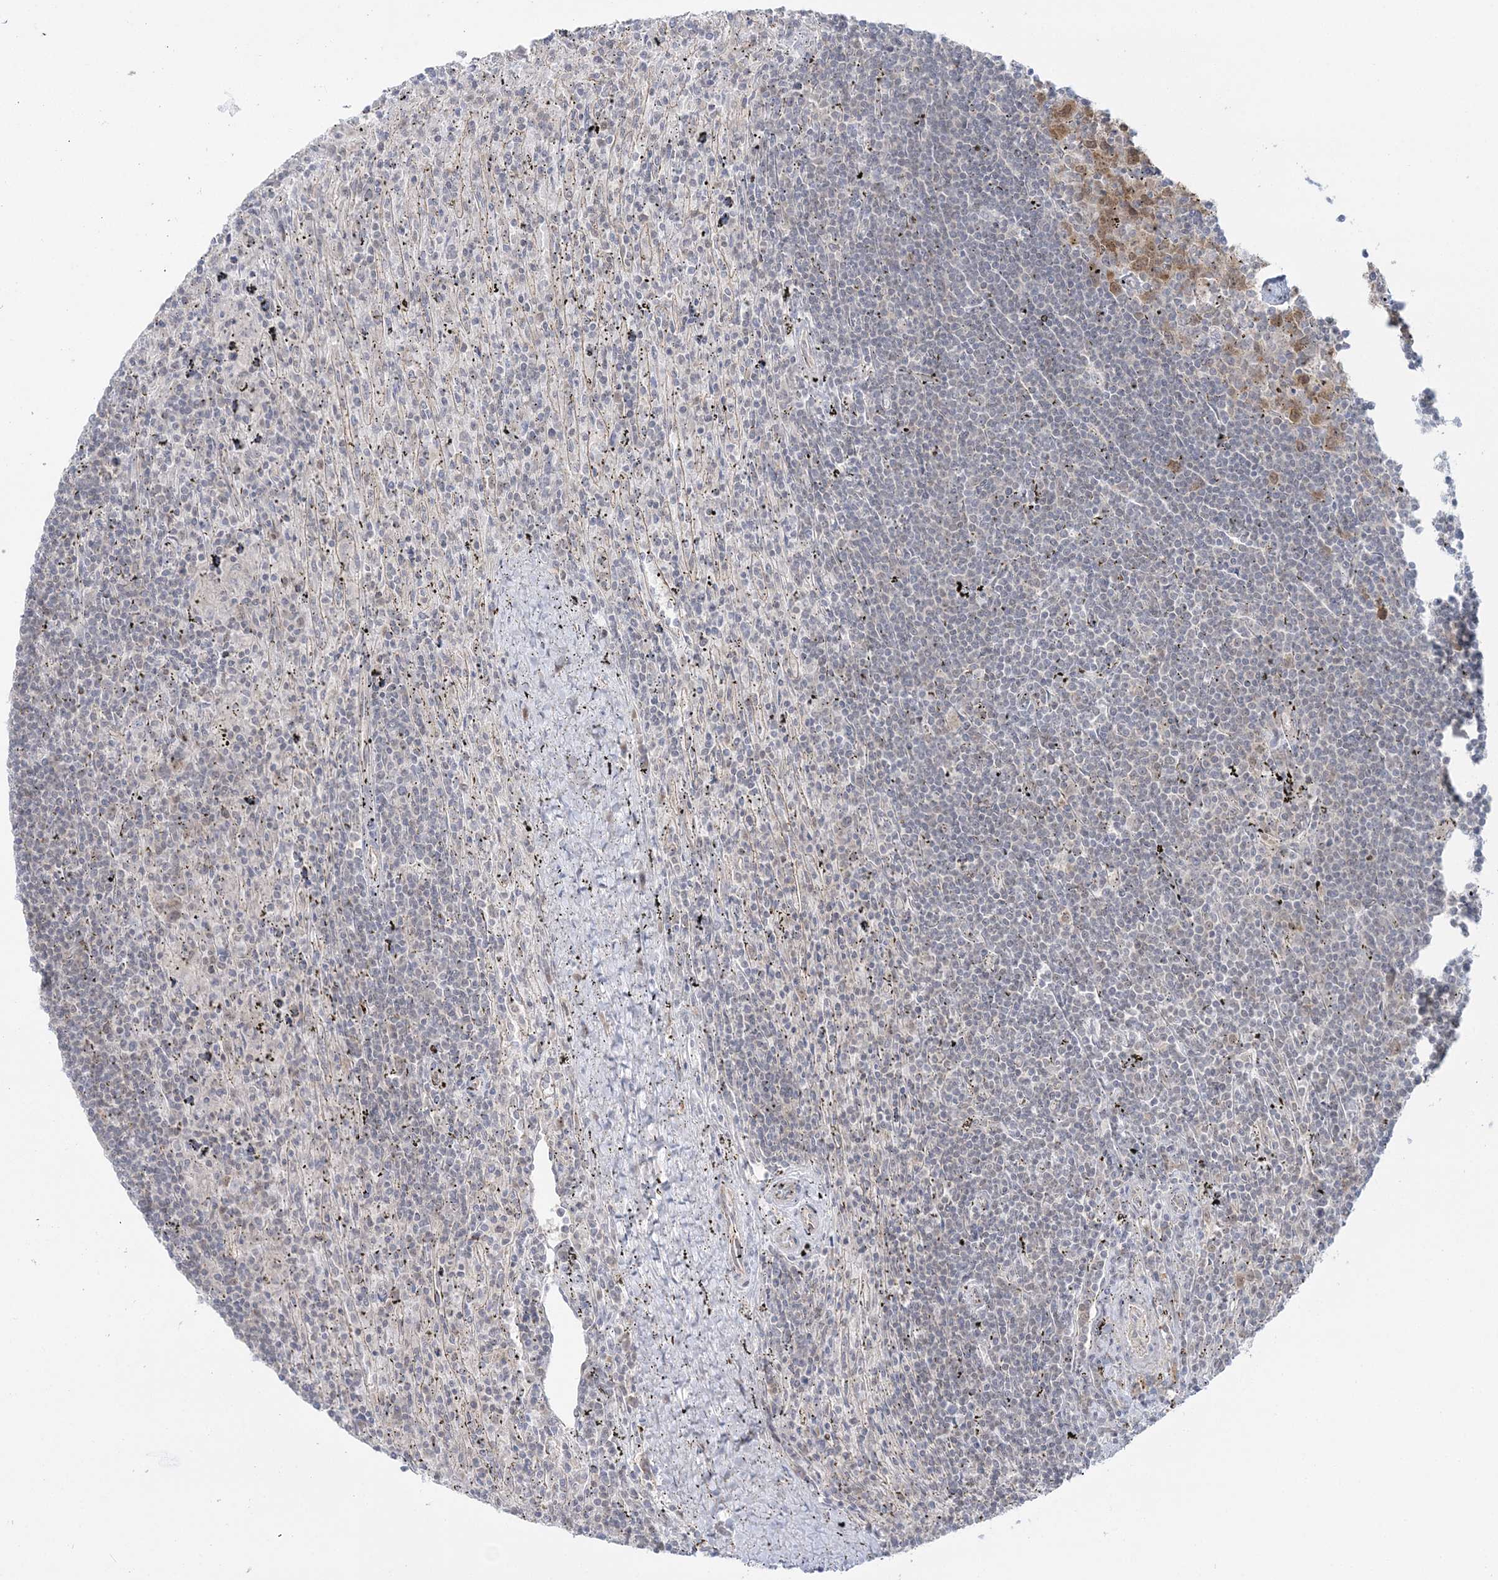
{"staining": {"intensity": "negative", "quantity": "none", "location": "none"}, "tissue": "lymphoma", "cell_type": "Tumor cells", "image_type": "cancer", "snomed": [{"axis": "morphology", "description": "Malignant lymphoma, non-Hodgkin's type, Low grade"}, {"axis": "topography", "description": "Spleen"}], "caption": "Immunohistochemical staining of human low-grade malignant lymphoma, non-Hodgkin's type demonstrates no significant positivity in tumor cells.", "gene": "ZFAND6", "patient": {"sex": "male", "age": 76}}